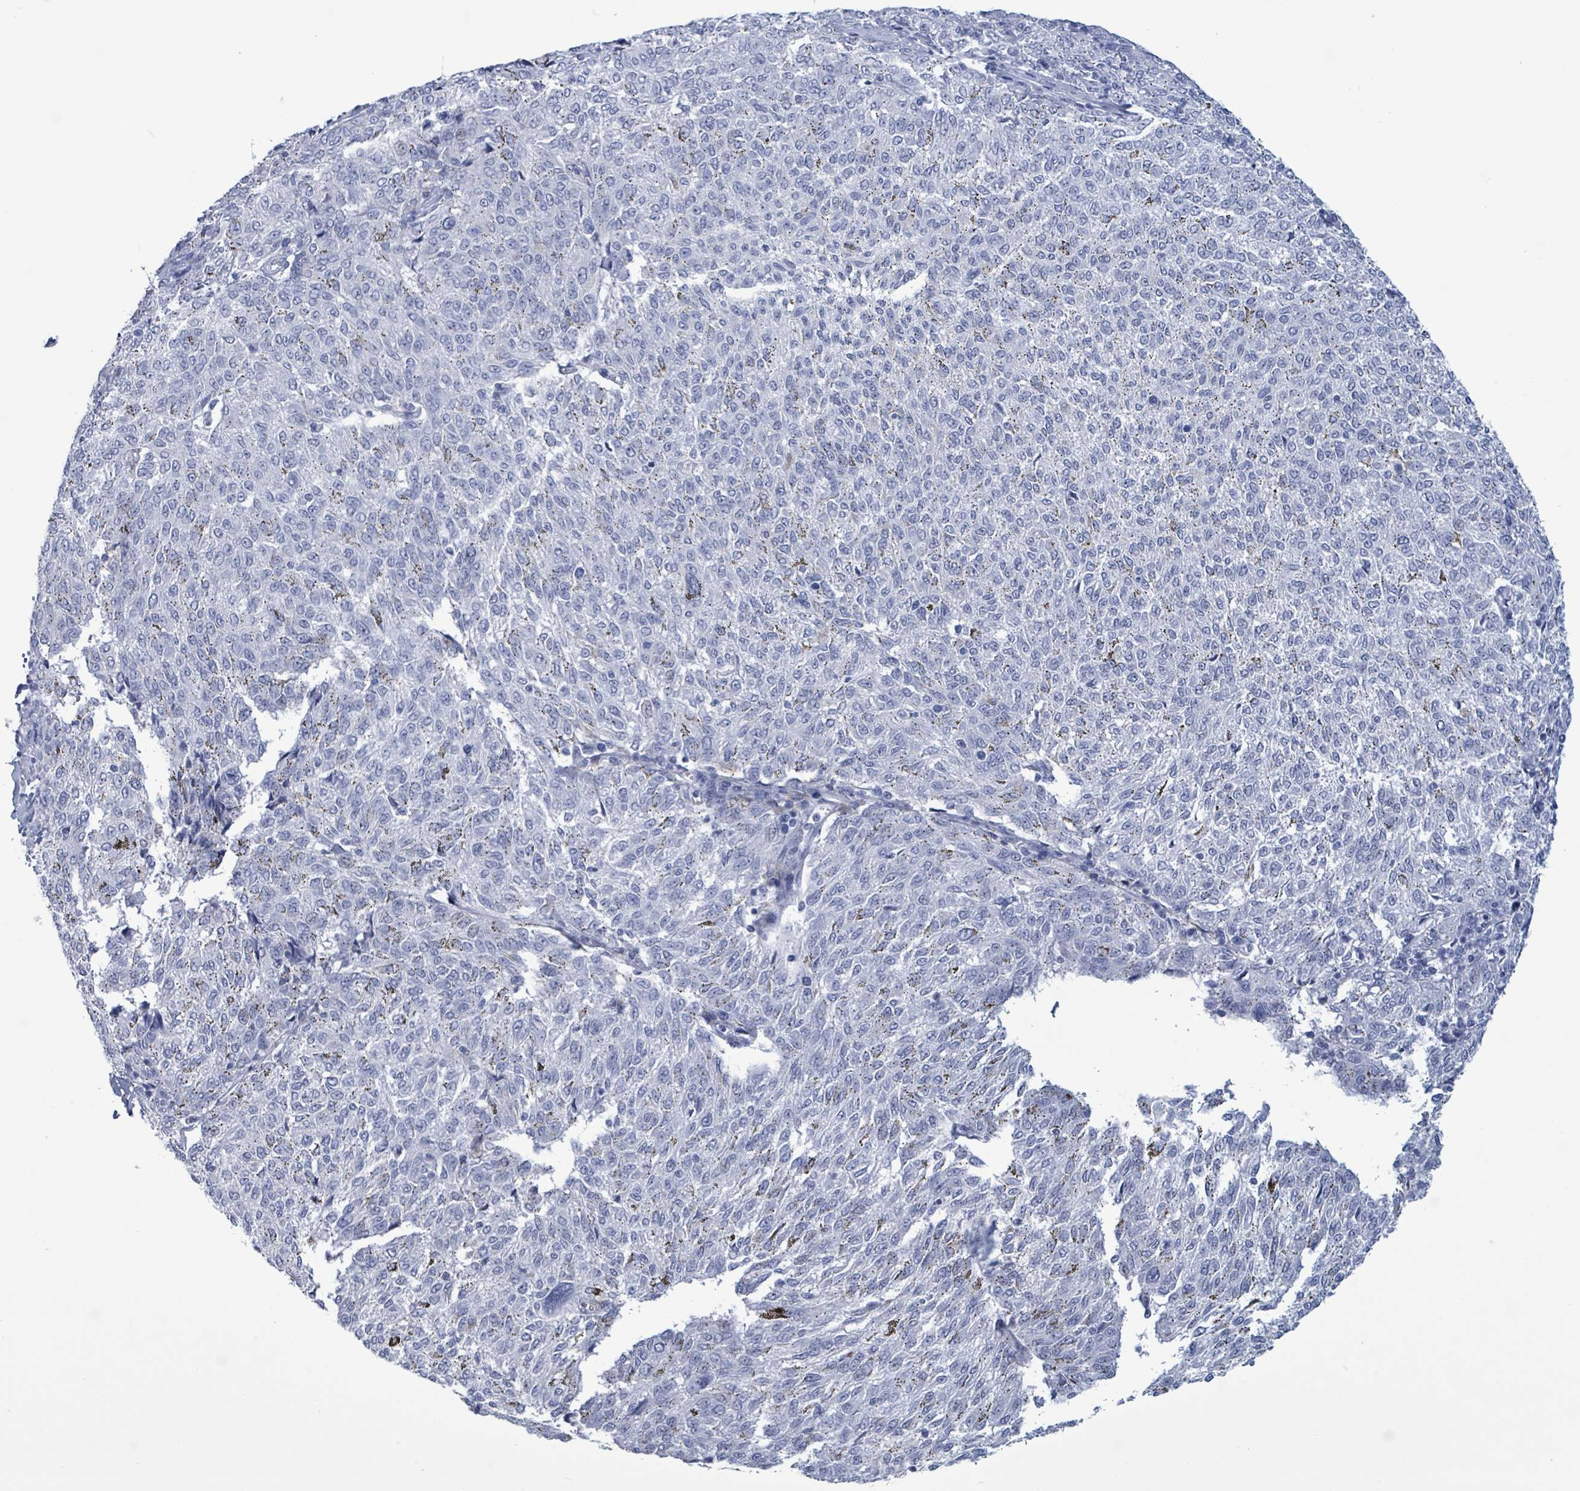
{"staining": {"intensity": "negative", "quantity": "none", "location": "none"}, "tissue": "melanoma", "cell_type": "Tumor cells", "image_type": "cancer", "snomed": [{"axis": "morphology", "description": "Malignant melanoma, NOS"}, {"axis": "topography", "description": "Skin"}], "caption": "This is an immunohistochemistry (IHC) histopathology image of melanoma. There is no staining in tumor cells.", "gene": "NKX2-1", "patient": {"sex": "female", "age": 72}}